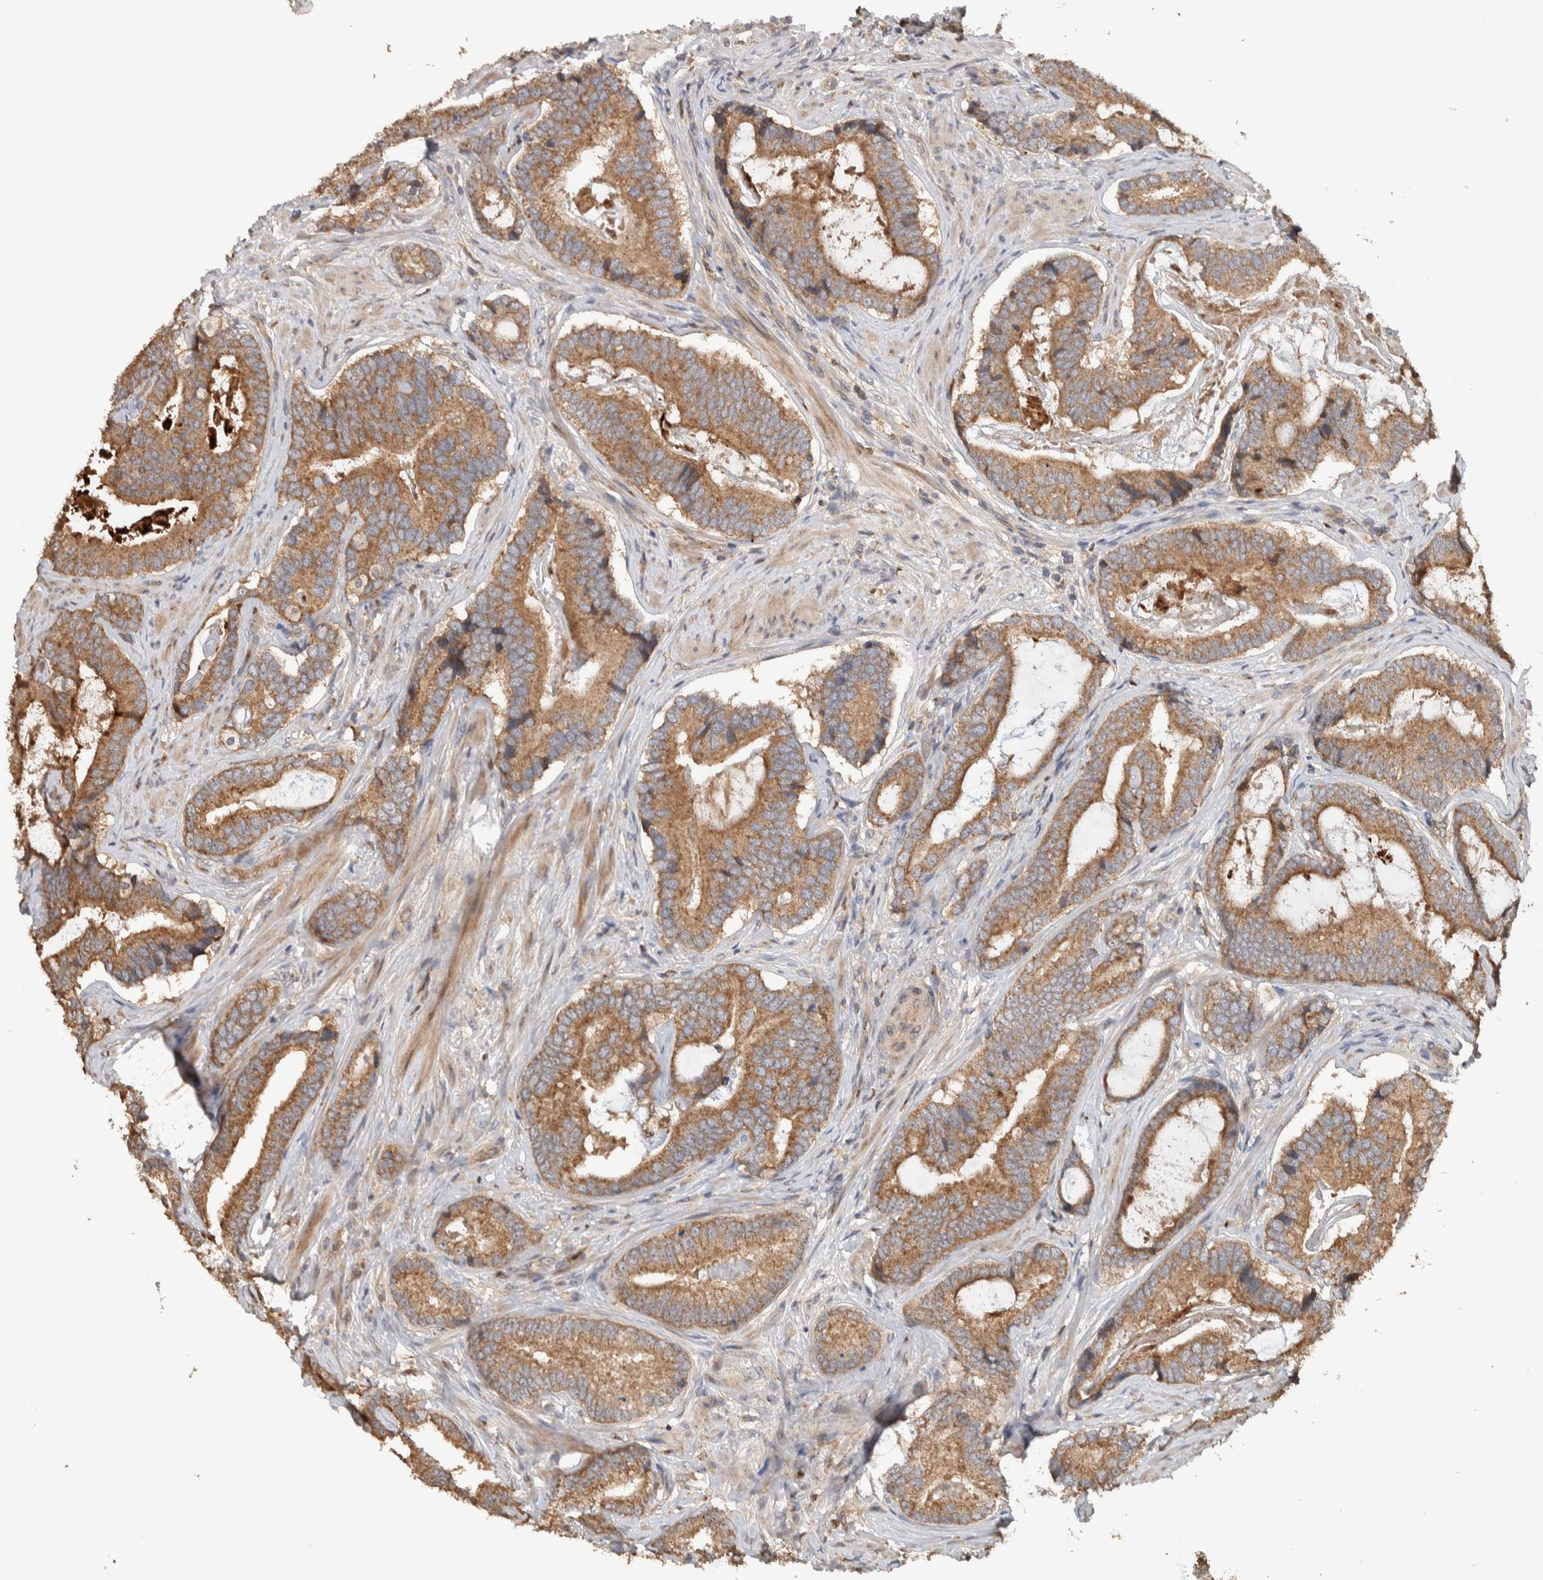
{"staining": {"intensity": "moderate", "quantity": ">75%", "location": "cytoplasmic/membranous"}, "tissue": "prostate cancer", "cell_type": "Tumor cells", "image_type": "cancer", "snomed": [{"axis": "morphology", "description": "Adenocarcinoma, High grade"}, {"axis": "topography", "description": "Prostate"}], "caption": "A micrograph of human prostate cancer stained for a protein displays moderate cytoplasmic/membranous brown staining in tumor cells.", "gene": "VPS53", "patient": {"sex": "male", "age": 55}}